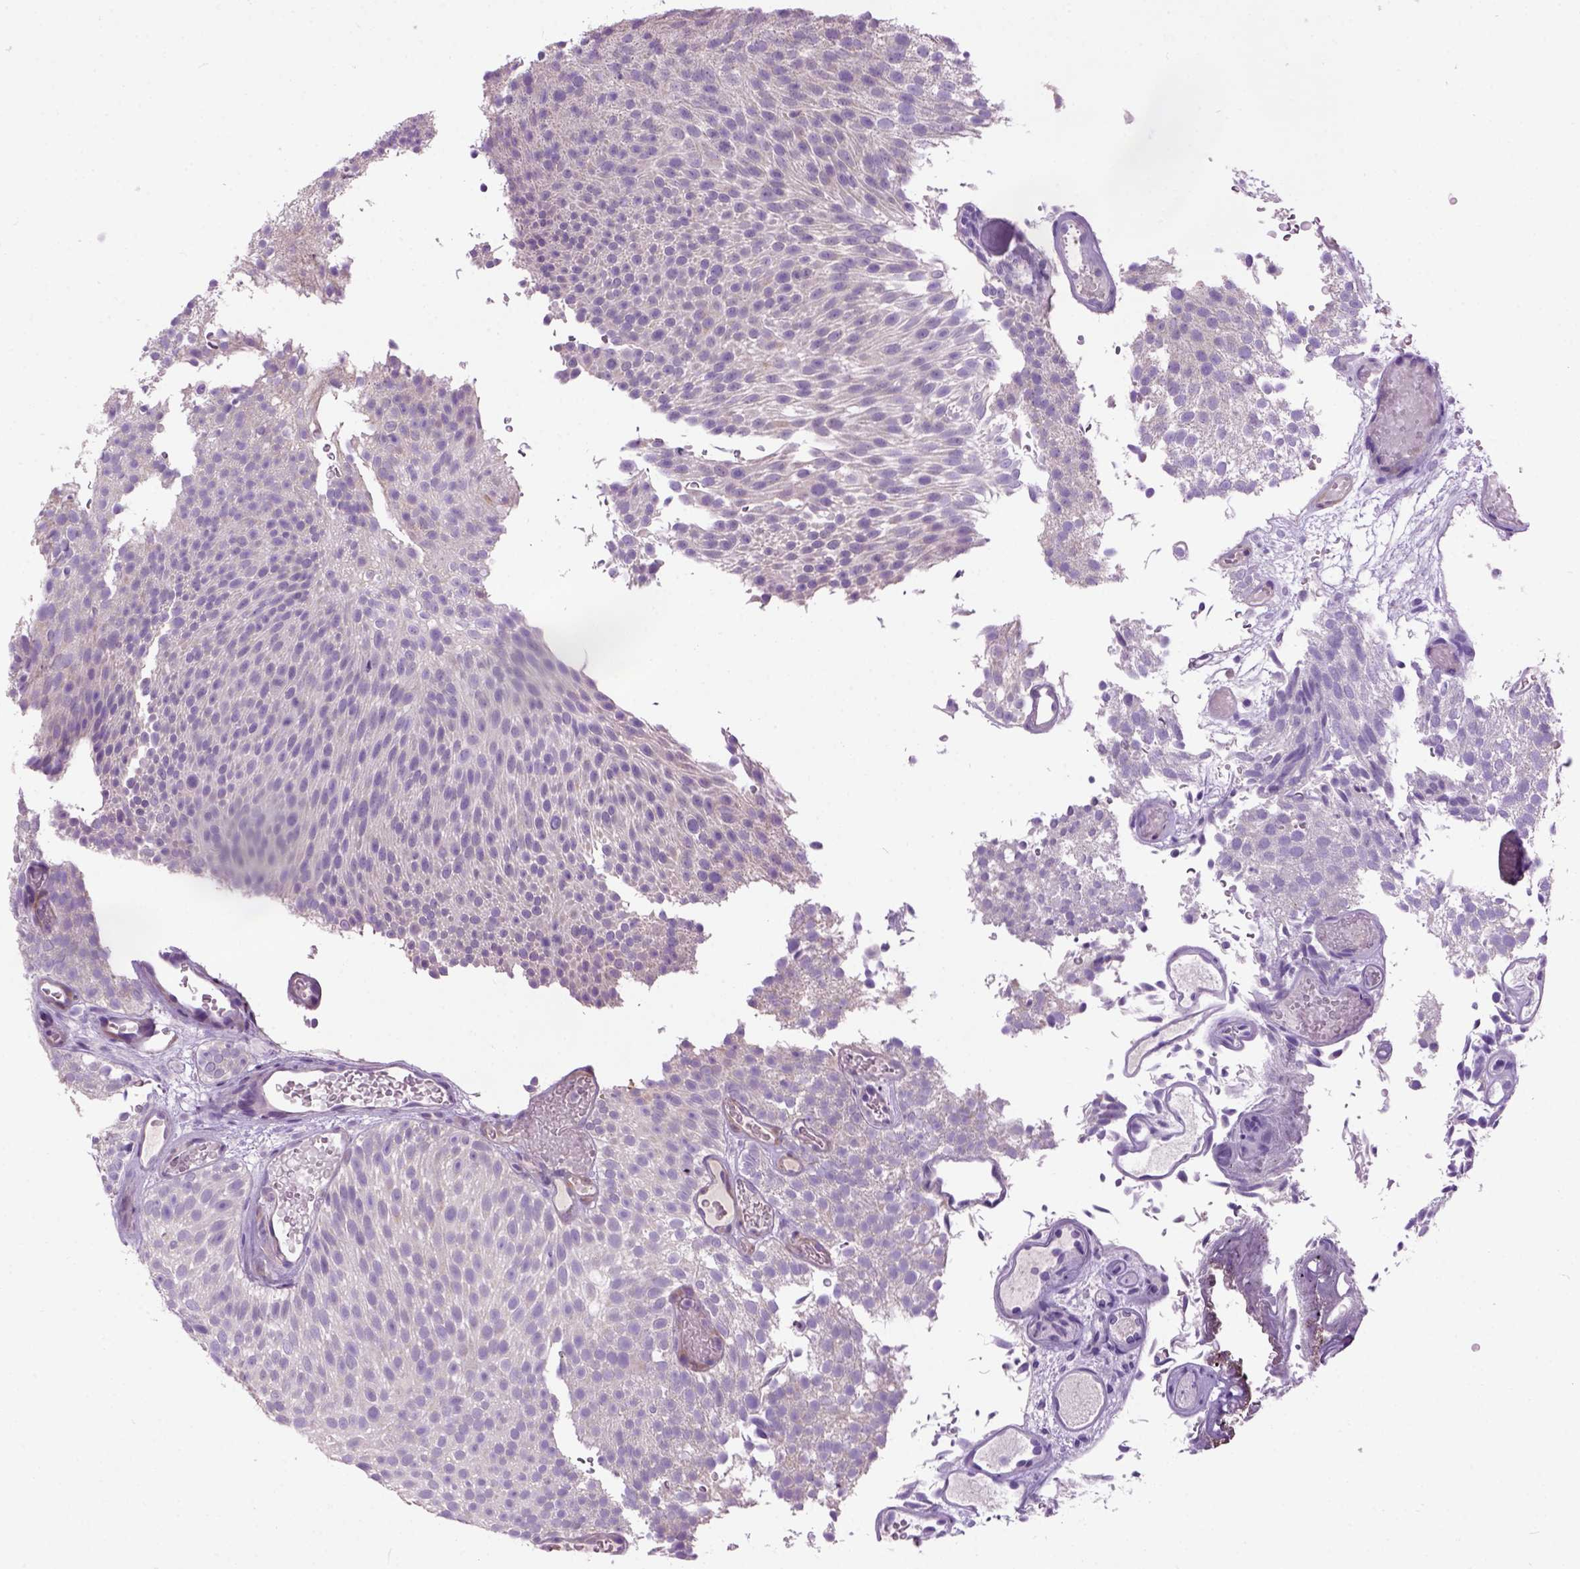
{"staining": {"intensity": "negative", "quantity": "none", "location": "none"}, "tissue": "urothelial cancer", "cell_type": "Tumor cells", "image_type": "cancer", "snomed": [{"axis": "morphology", "description": "Urothelial carcinoma, Low grade"}, {"axis": "topography", "description": "Urinary bladder"}], "caption": "Low-grade urothelial carcinoma stained for a protein using immunohistochemistry reveals no expression tumor cells.", "gene": "MAPT", "patient": {"sex": "male", "age": 78}}